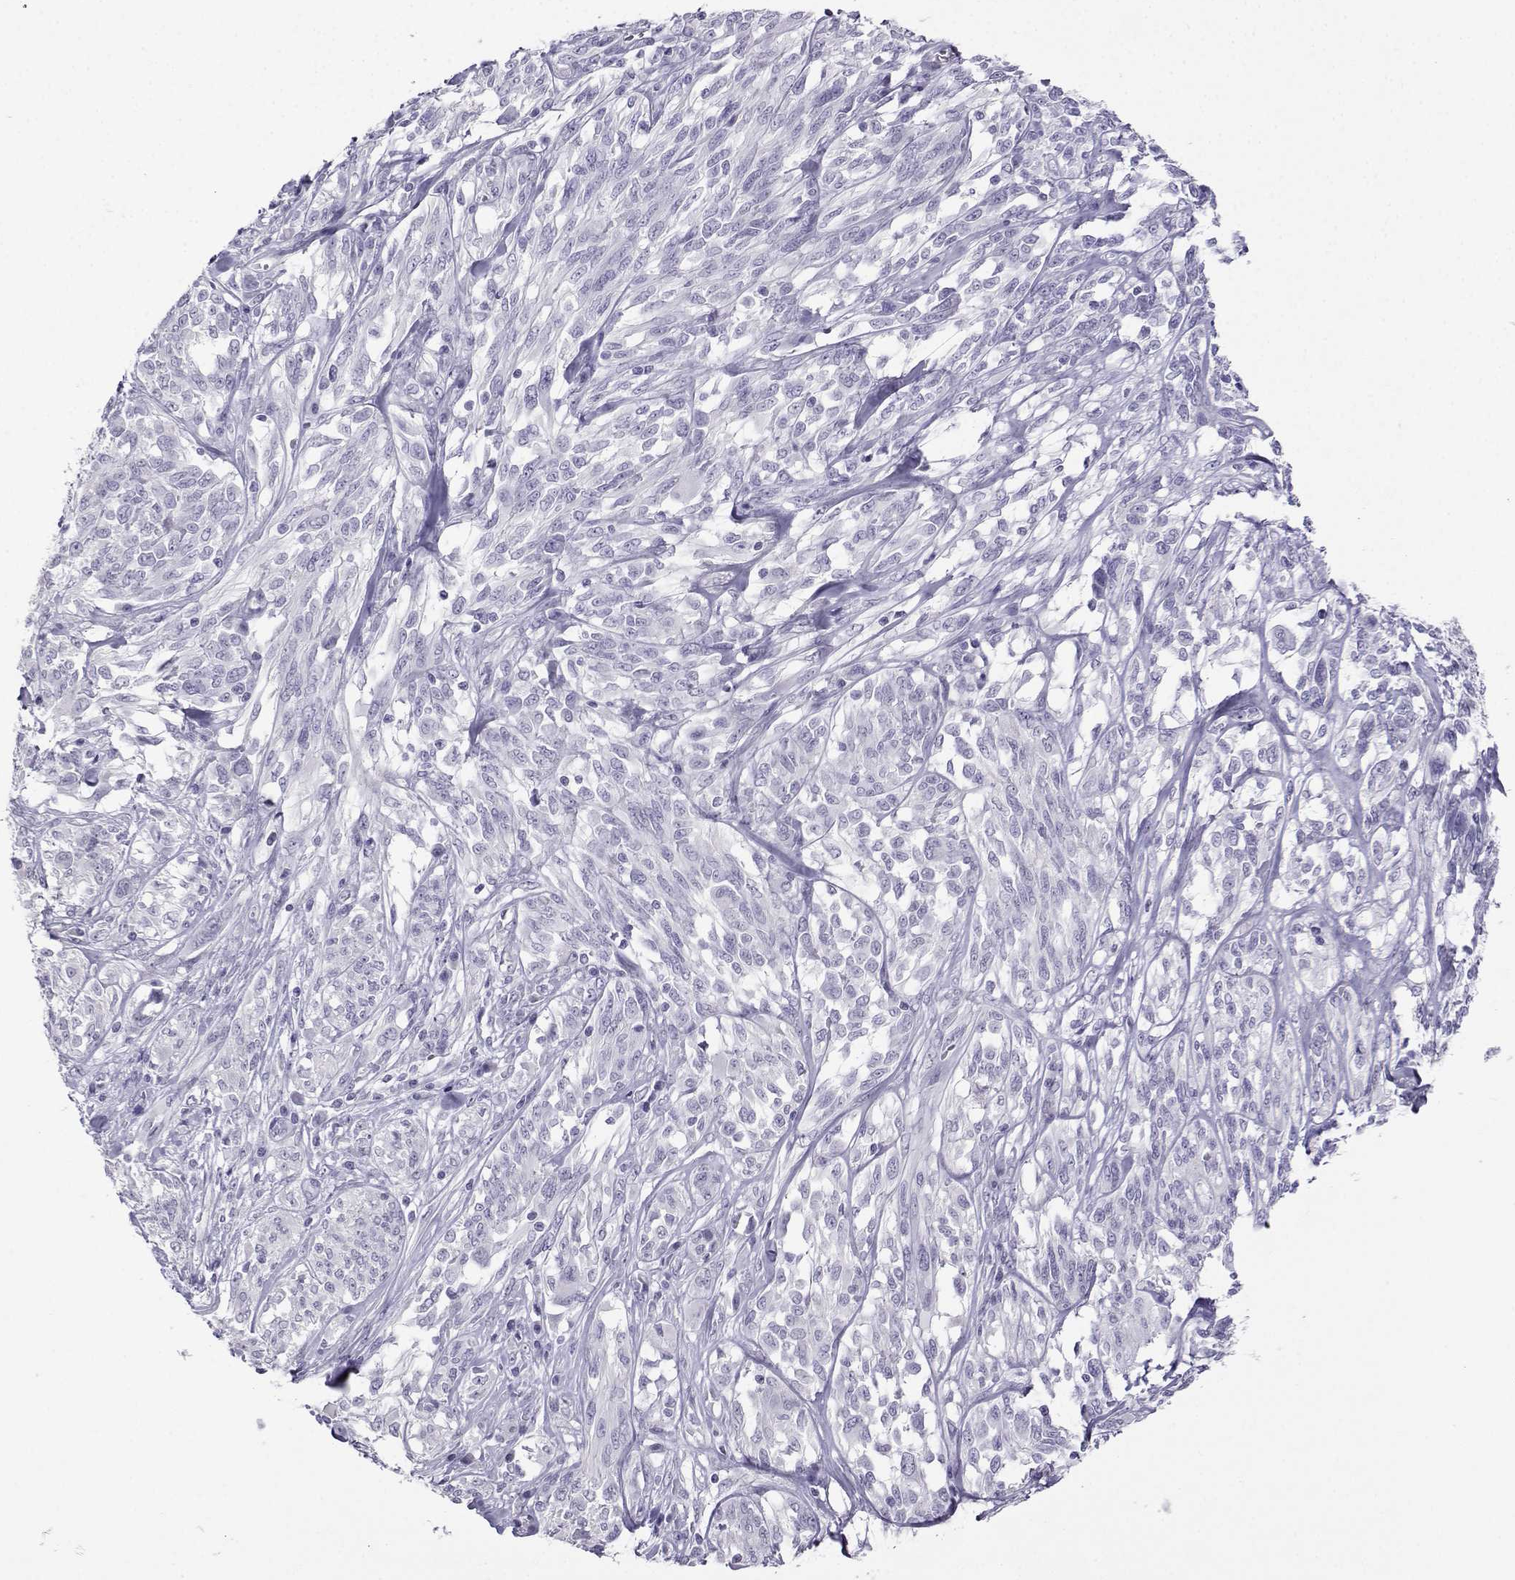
{"staining": {"intensity": "negative", "quantity": "none", "location": "none"}, "tissue": "melanoma", "cell_type": "Tumor cells", "image_type": "cancer", "snomed": [{"axis": "morphology", "description": "Malignant melanoma, NOS"}, {"axis": "topography", "description": "Skin"}], "caption": "Tumor cells show no significant expression in malignant melanoma.", "gene": "KIF17", "patient": {"sex": "female", "age": 91}}